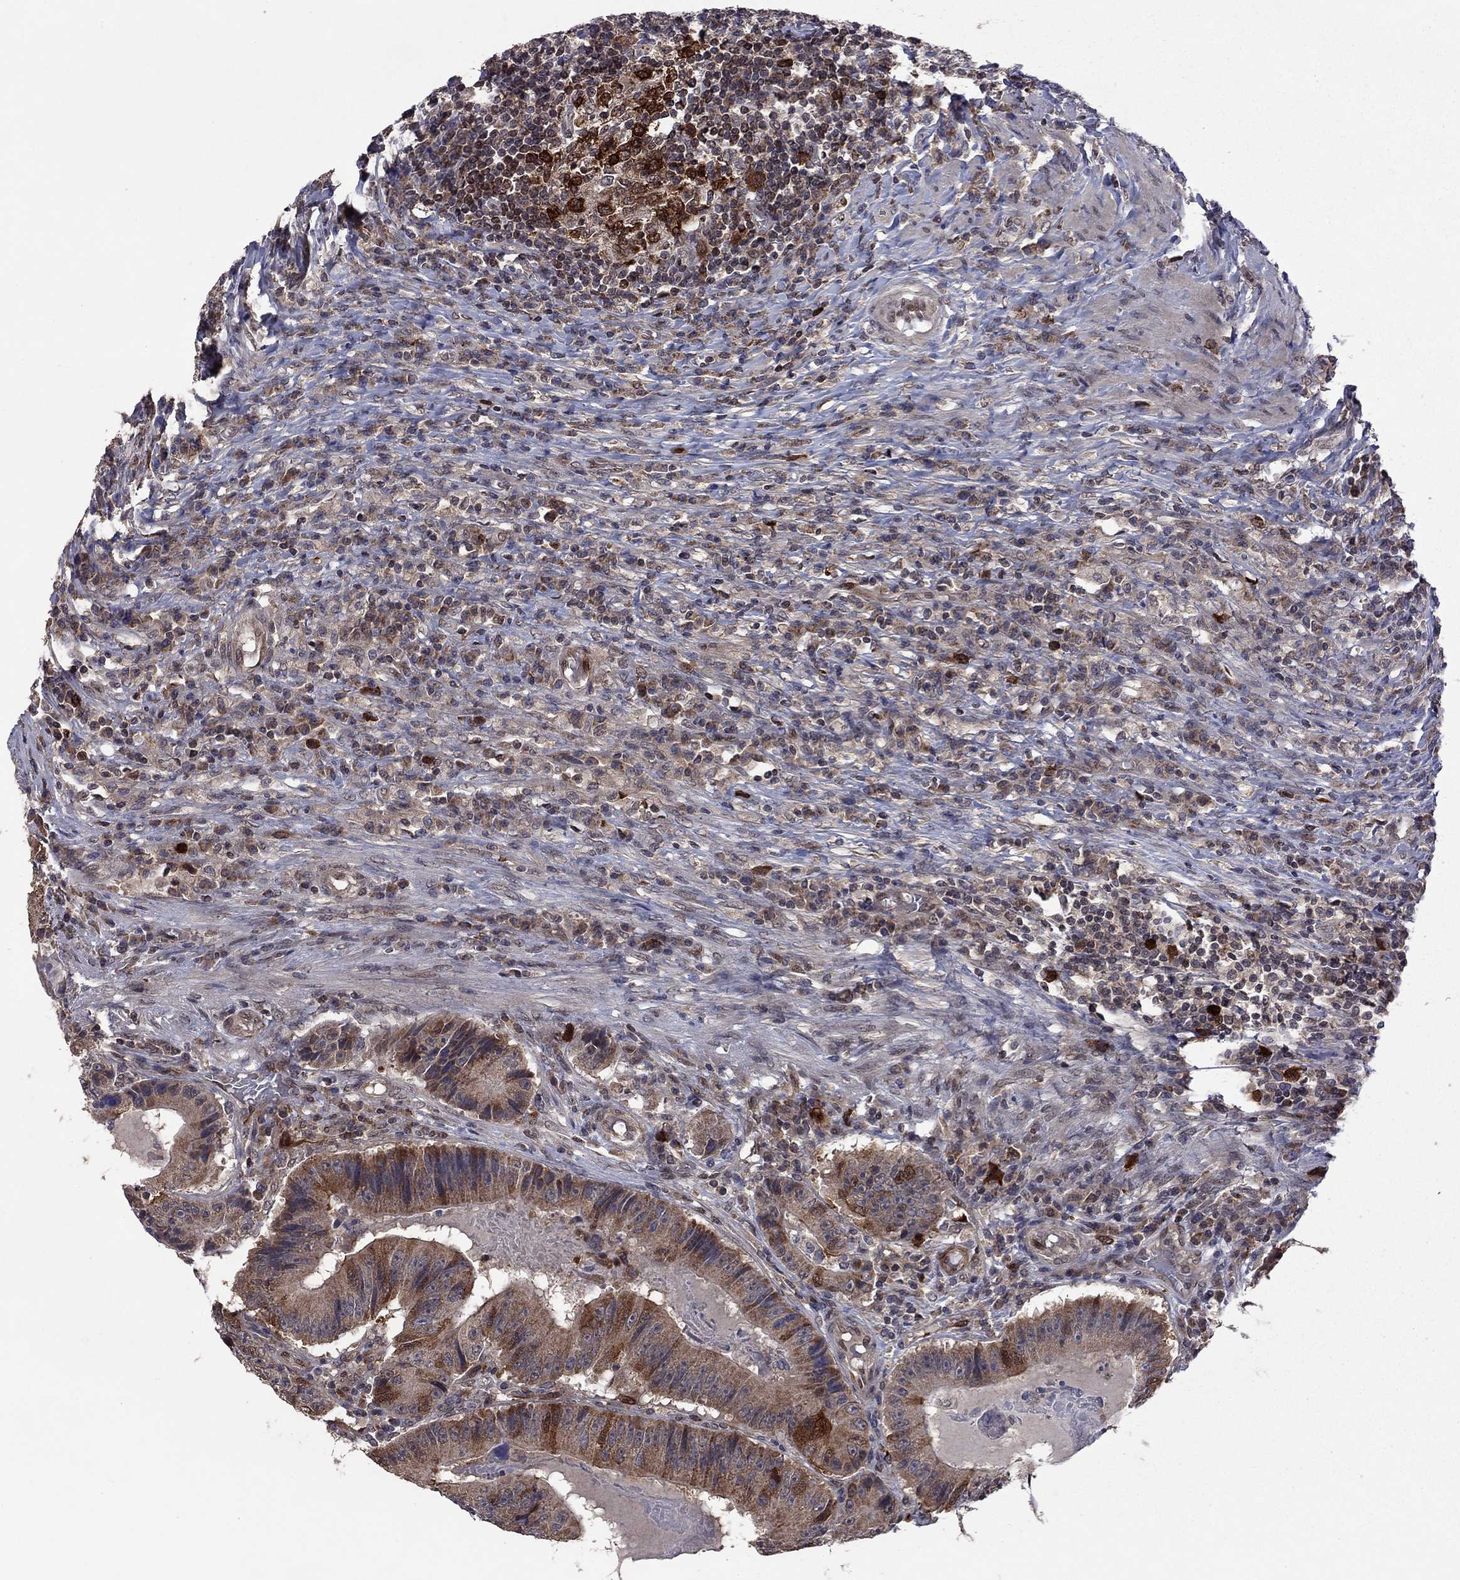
{"staining": {"intensity": "strong", "quantity": "25%-75%", "location": "cytoplasmic/membranous"}, "tissue": "colorectal cancer", "cell_type": "Tumor cells", "image_type": "cancer", "snomed": [{"axis": "morphology", "description": "Adenocarcinoma, NOS"}, {"axis": "topography", "description": "Colon"}], "caption": "IHC micrograph of human colorectal cancer (adenocarcinoma) stained for a protein (brown), which exhibits high levels of strong cytoplasmic/membranous staining in about 25%-75% of tumor cells.", "gene": "GPAA1", "patient": {"sex": "female", "age": 86}}